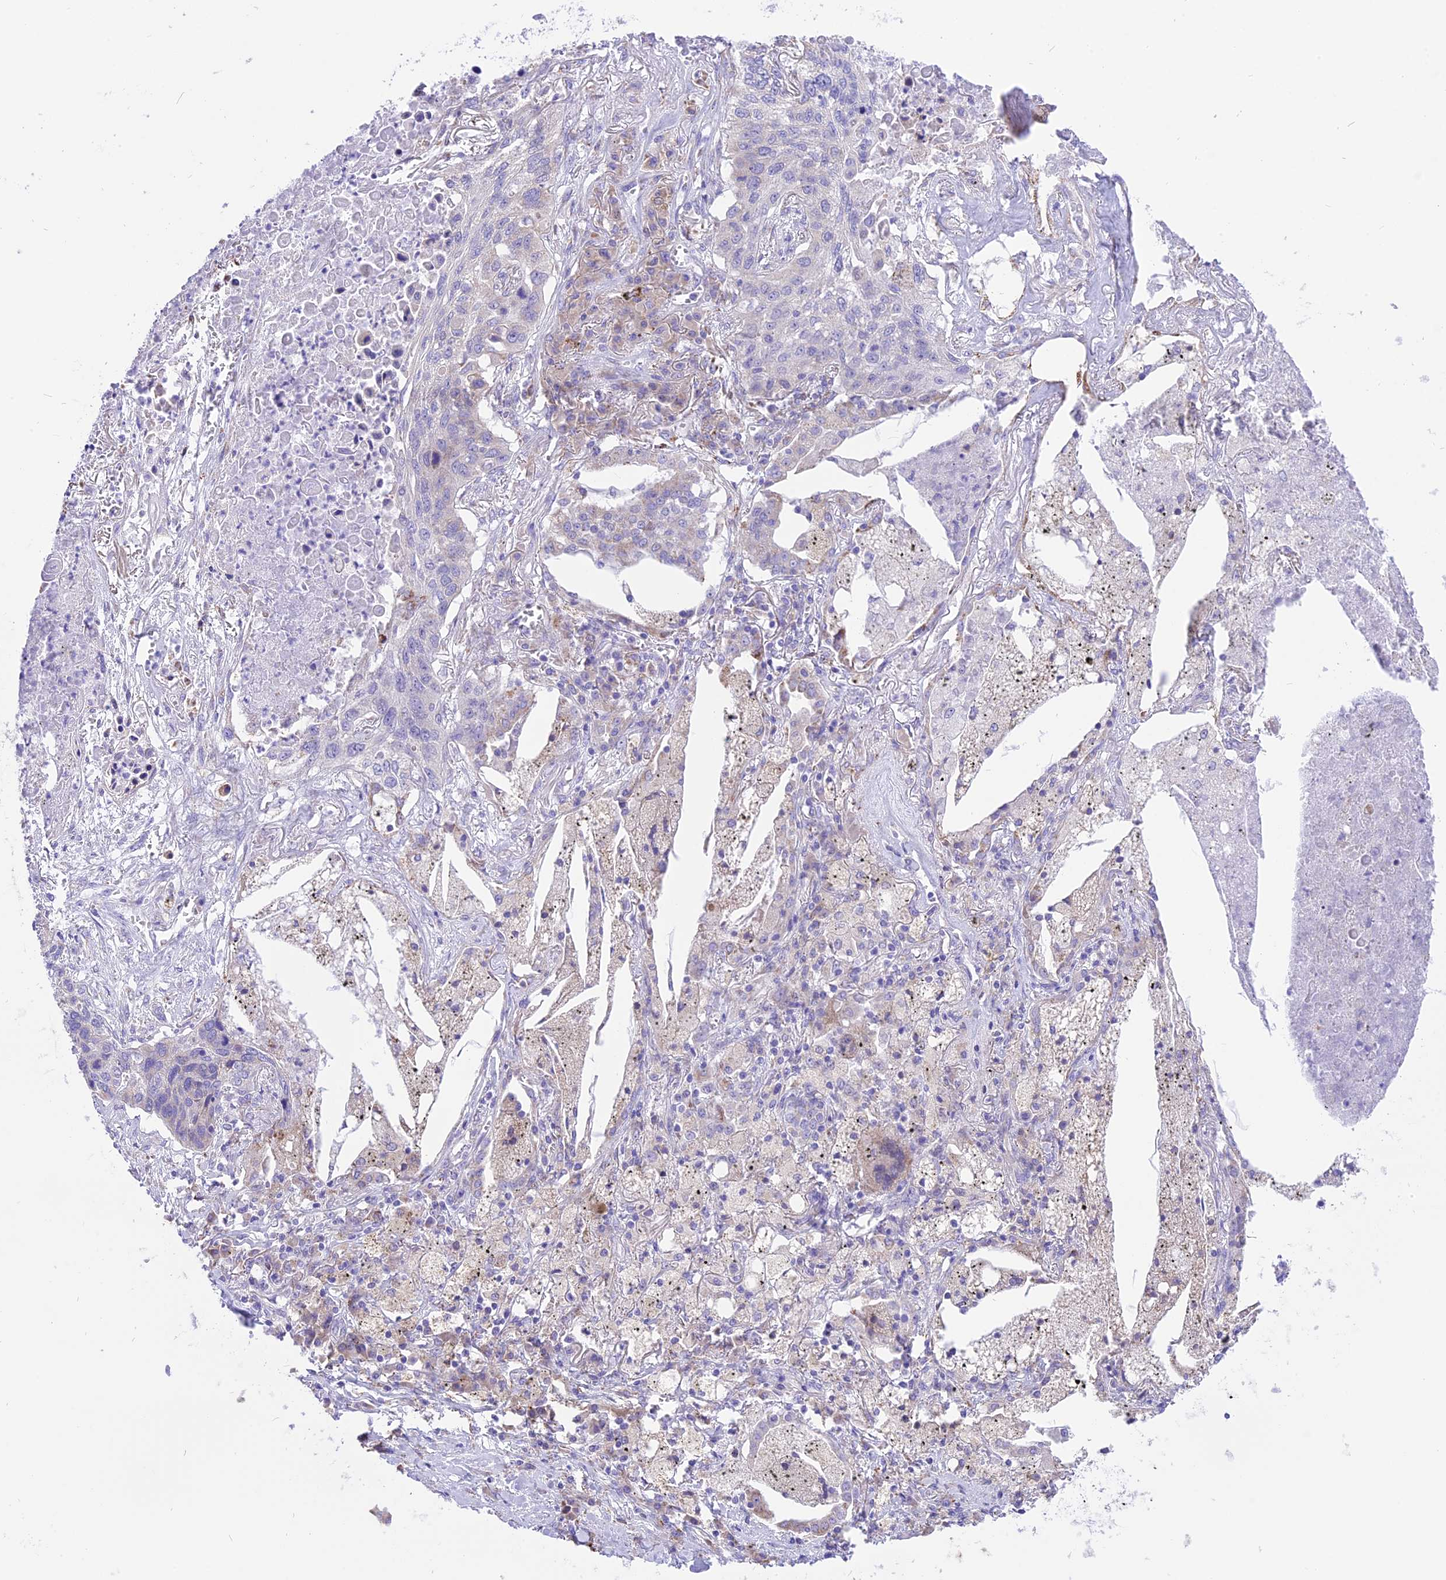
{"staining": {"intensity": "negative", "quantity": "none", "location": "none"}, "tissue": "lung cancer", "cell_type": "Tumor cells", "image_type": "cancer", "snomed": [{"axis": "morphology", "description": "Squamous cell carcinoma, NOS"}, {"axis": "topography", "description": "Lung"}], "caption": "Photomicrograph shows no significant protein expression in tumor cells of lung cancer (squamous cell carcinoma). The staining is performed using DAB (3,3'-diaminobenzidine) brown chromogen with nuclei counter-stained in using hematoxylin.", "gene": "ARMCX6", "patient": {"sex": "female", "age": 63}}